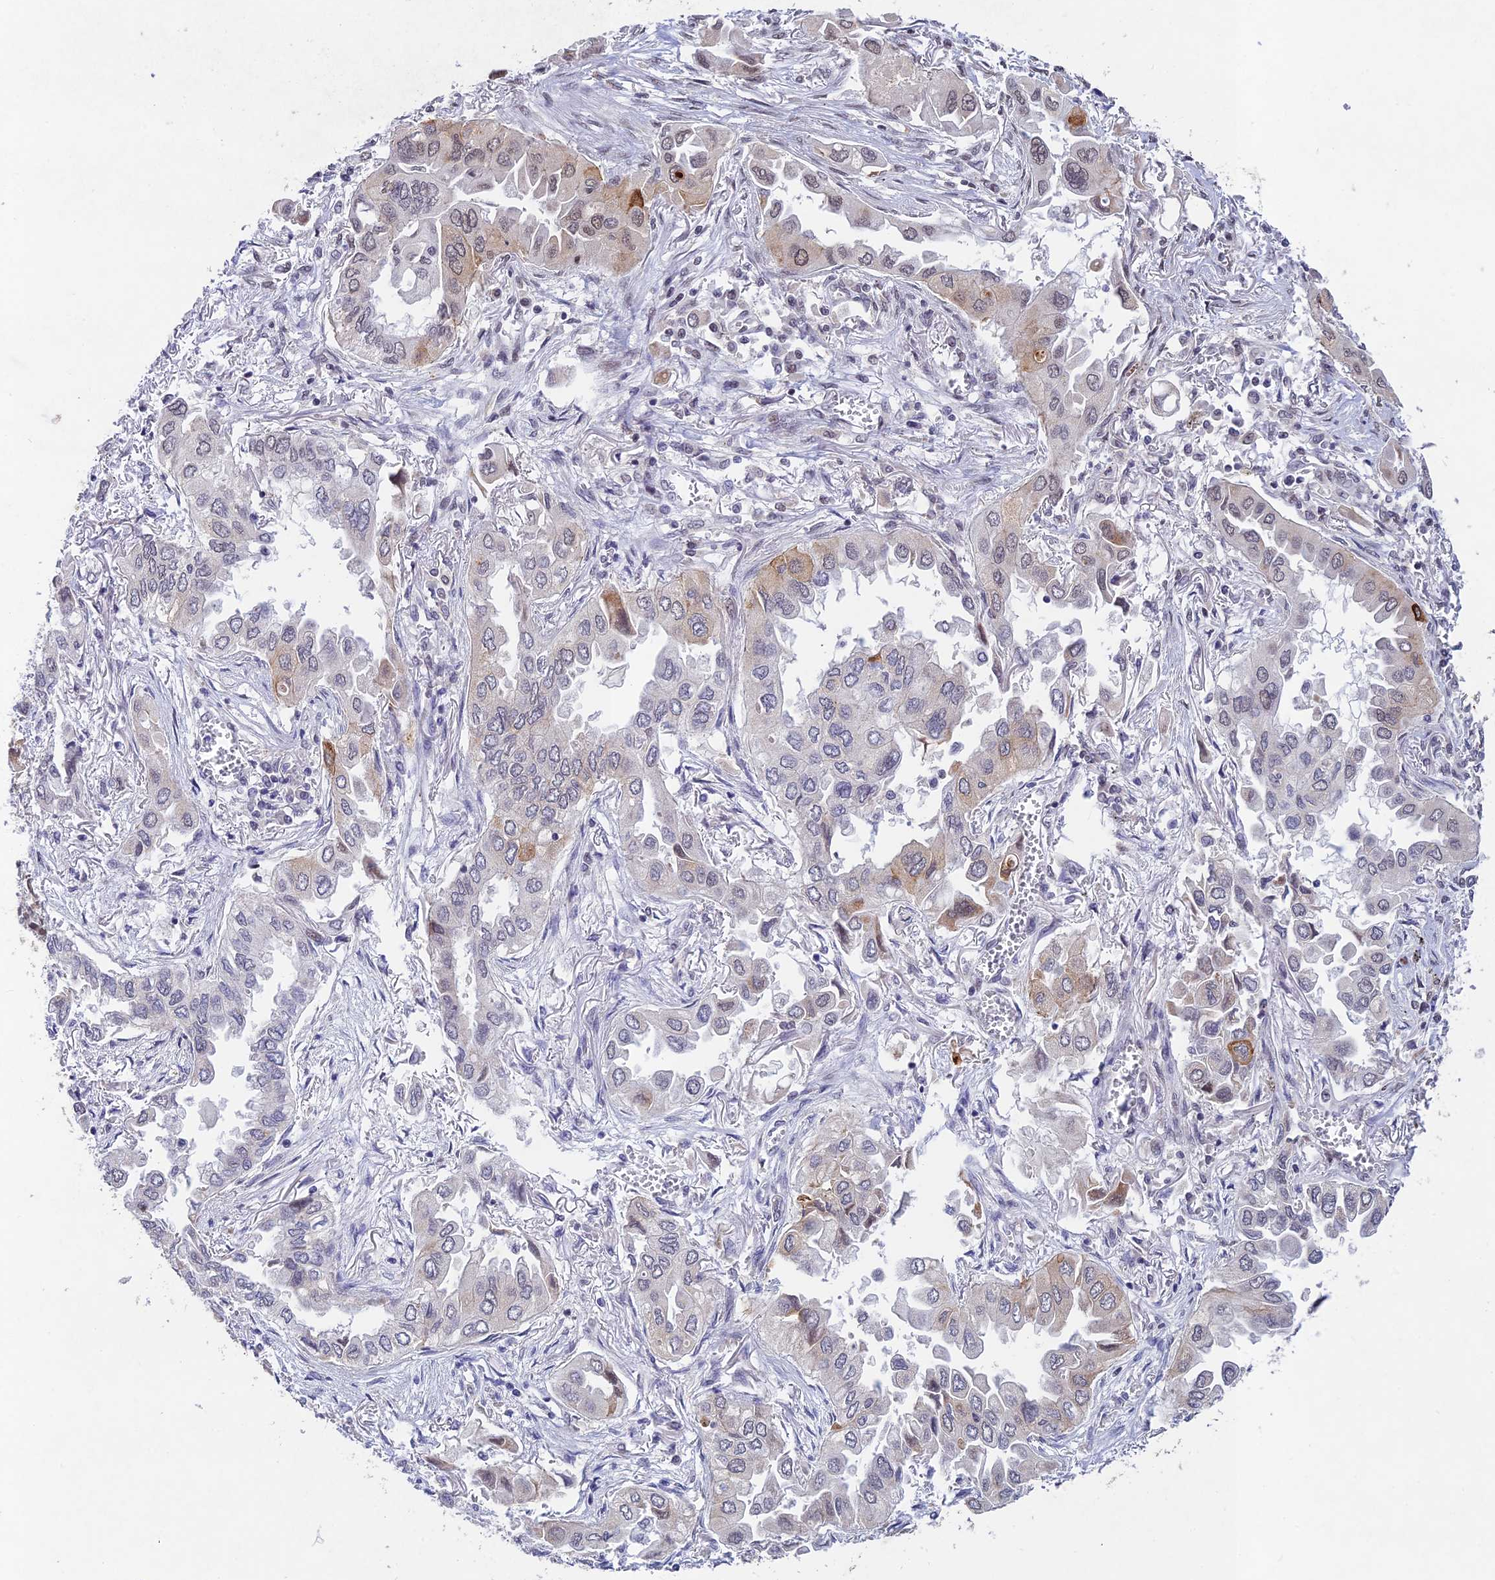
{"staining": {"intensity": "moderate", "quantity": "<25%", "location": "cytoplasmic/membranous"}, "tissue": "lung cancer", "cell_type": "Tumor cells", "image_type": "cancer", "snomed": [{"axis": "morphology", "description": "Adenocarcinoma, NOS"}, {"axis": "topography", "description": "Lung"}], "caption": "DAB immunohistochemical staining of human adenocarcinoma (lung) demonstrates moderate cytoplasmic/membranous protein staining in about <25% of tumor cells. (DAB IHC, brown staining for protein, blue staining for nuclei).", "gene": "RAVER1", "patient": {"sex": "female", "age": 76}}